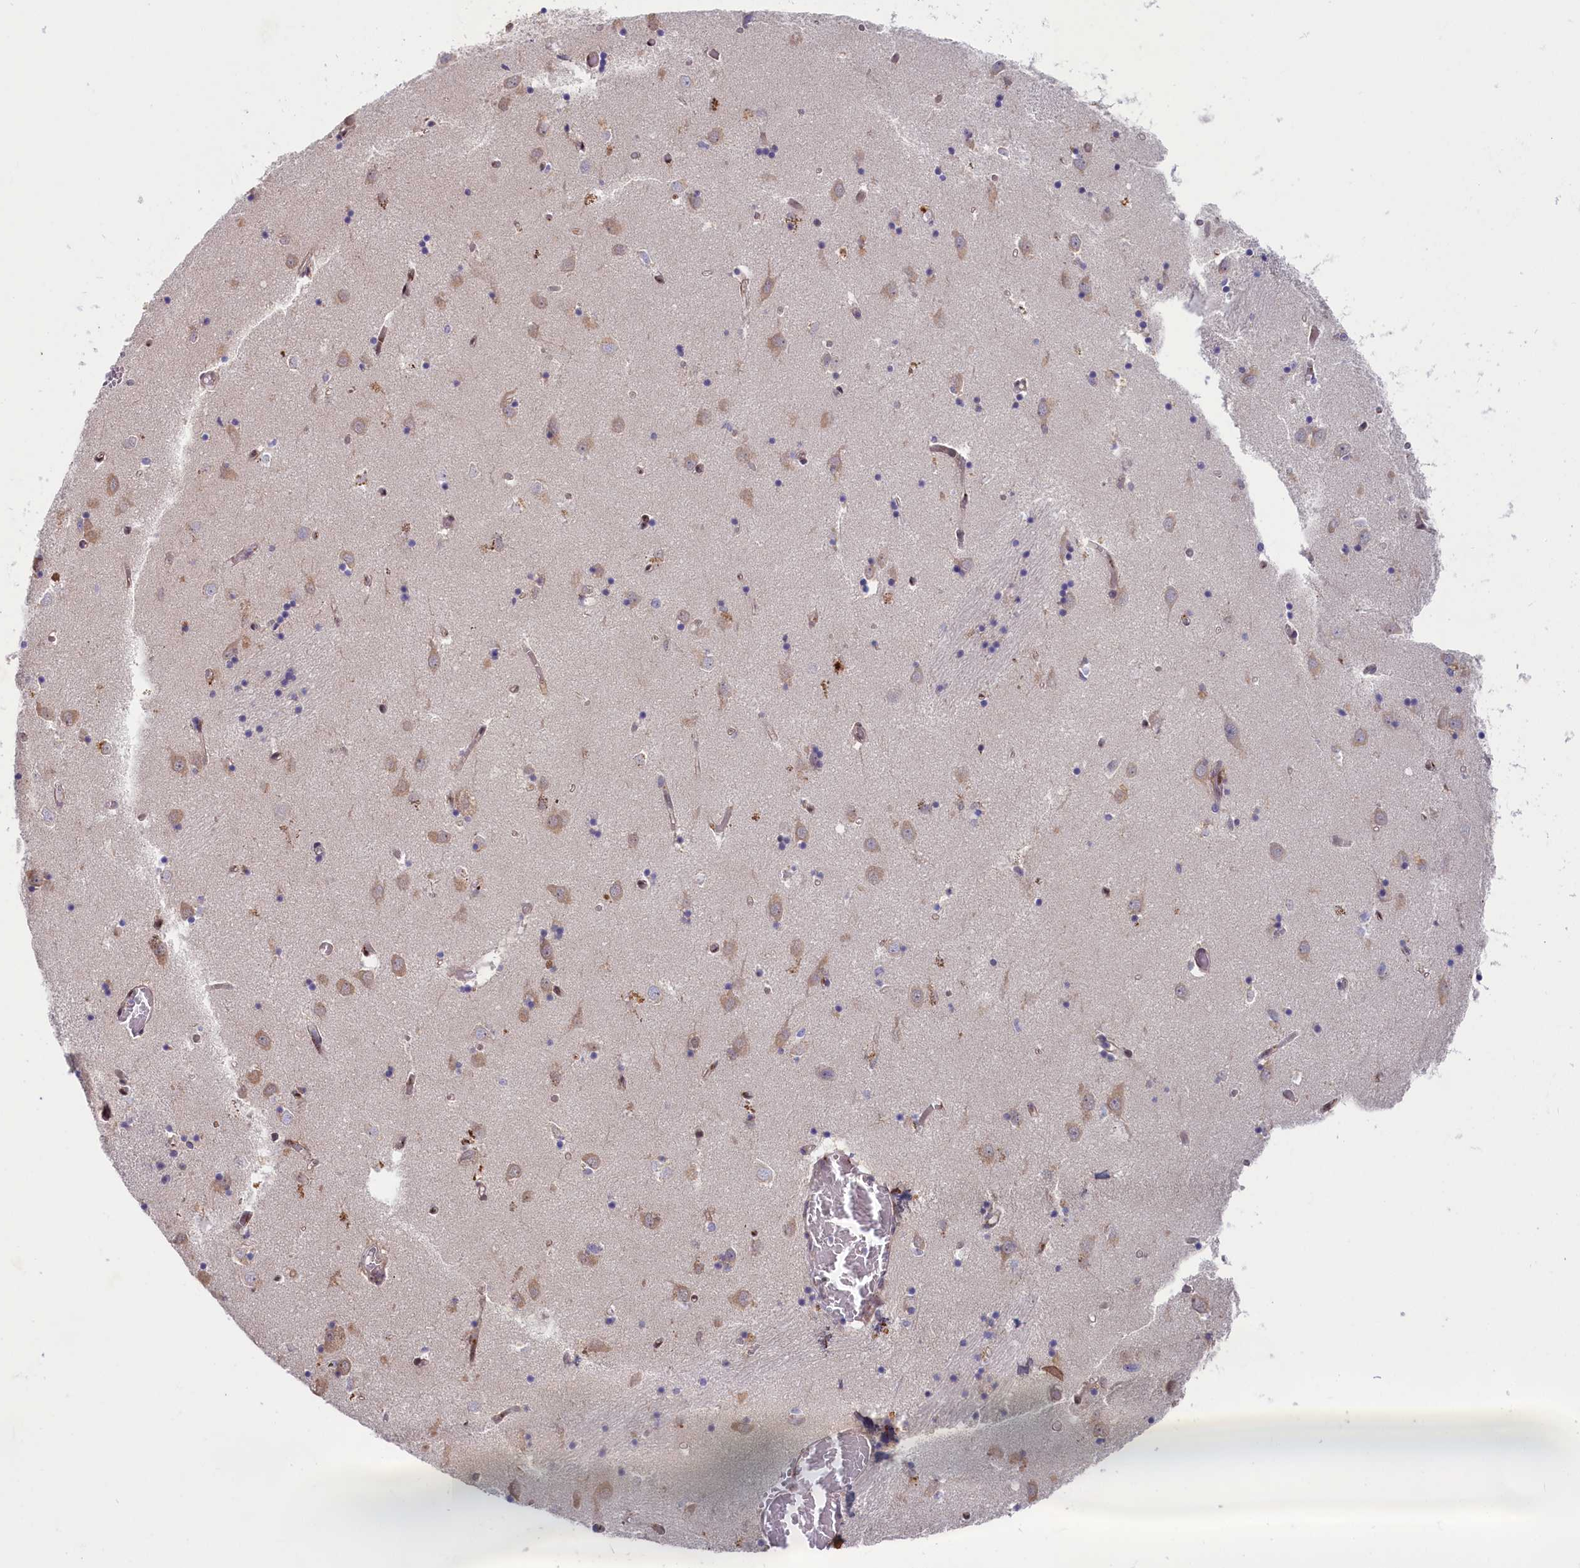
{"staining": {"intensity": "negative", "quantity": "none", "location": "none"}, "tissue": "caudate", "cell_type": "Glial cells", "image_type": "normal", "snomed": [{"axis": "morphology", "description": "Normal tissue, NOS"}, {"axis": "topography", "description": "Lateral ventricle wall"}], "caption": "Immunohistochemistry of unremarkable caudate displays no staining in glial cells.", "gene": "CHST12", "patient": {"sex": "male", "age": 70}}